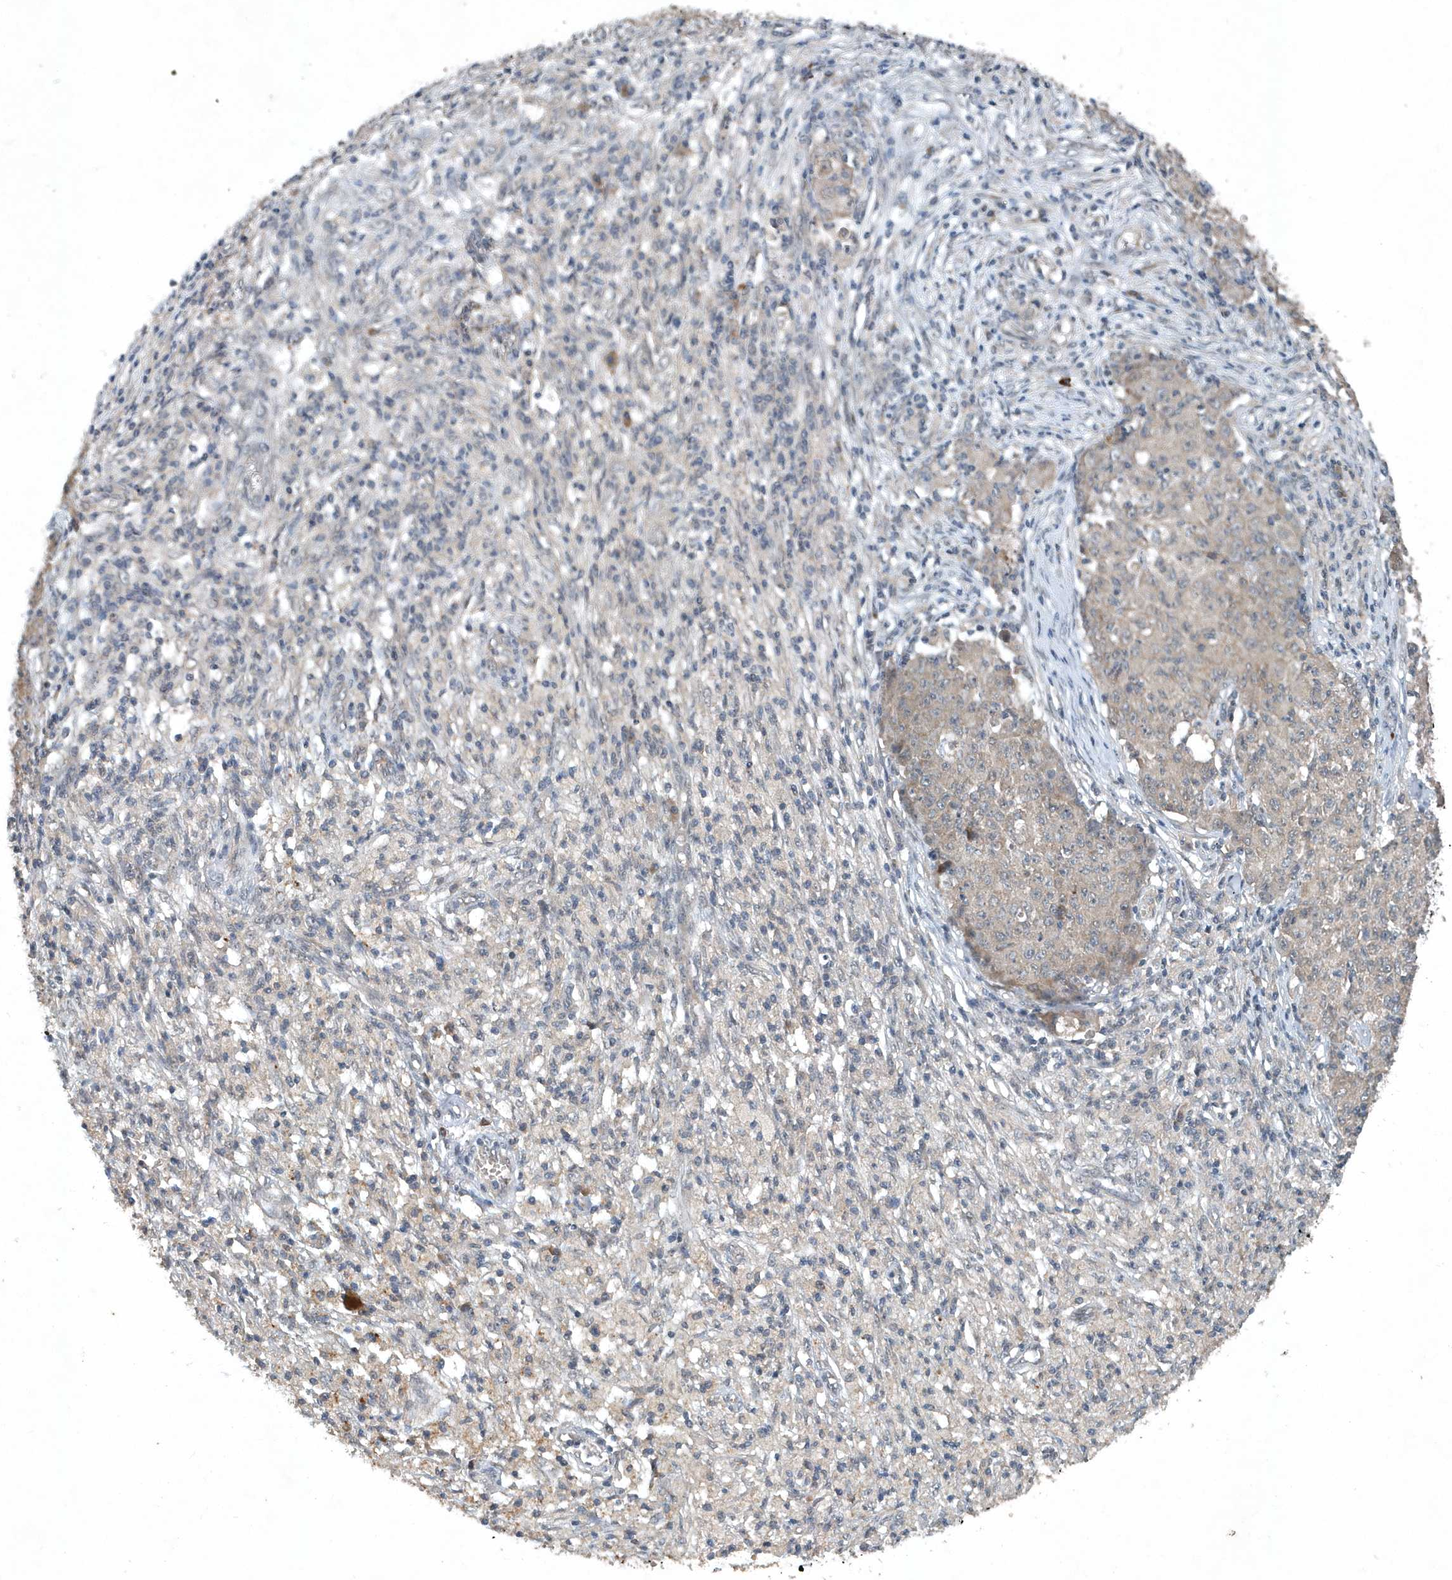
{"staining": {"intensity": "weak", "quantity": "<25%", "location": "cytoplasmic/membranous"}, "tissue": "ovarian cancer", "cell_type": "Tumor cells", "image_type": "cancer", "snomed": [{"axis": "morphology", "description": "Carcinoma, endometroid"}, {"axis": "topography", "description": "Ovary"}], "caption": "Photomicrograph shows no protein positivity in tumor cells of endometroid carcinoma (ovarian) tissue.", "gene": "SCFD2", "patient": {"sex": "female", "age": 42}}